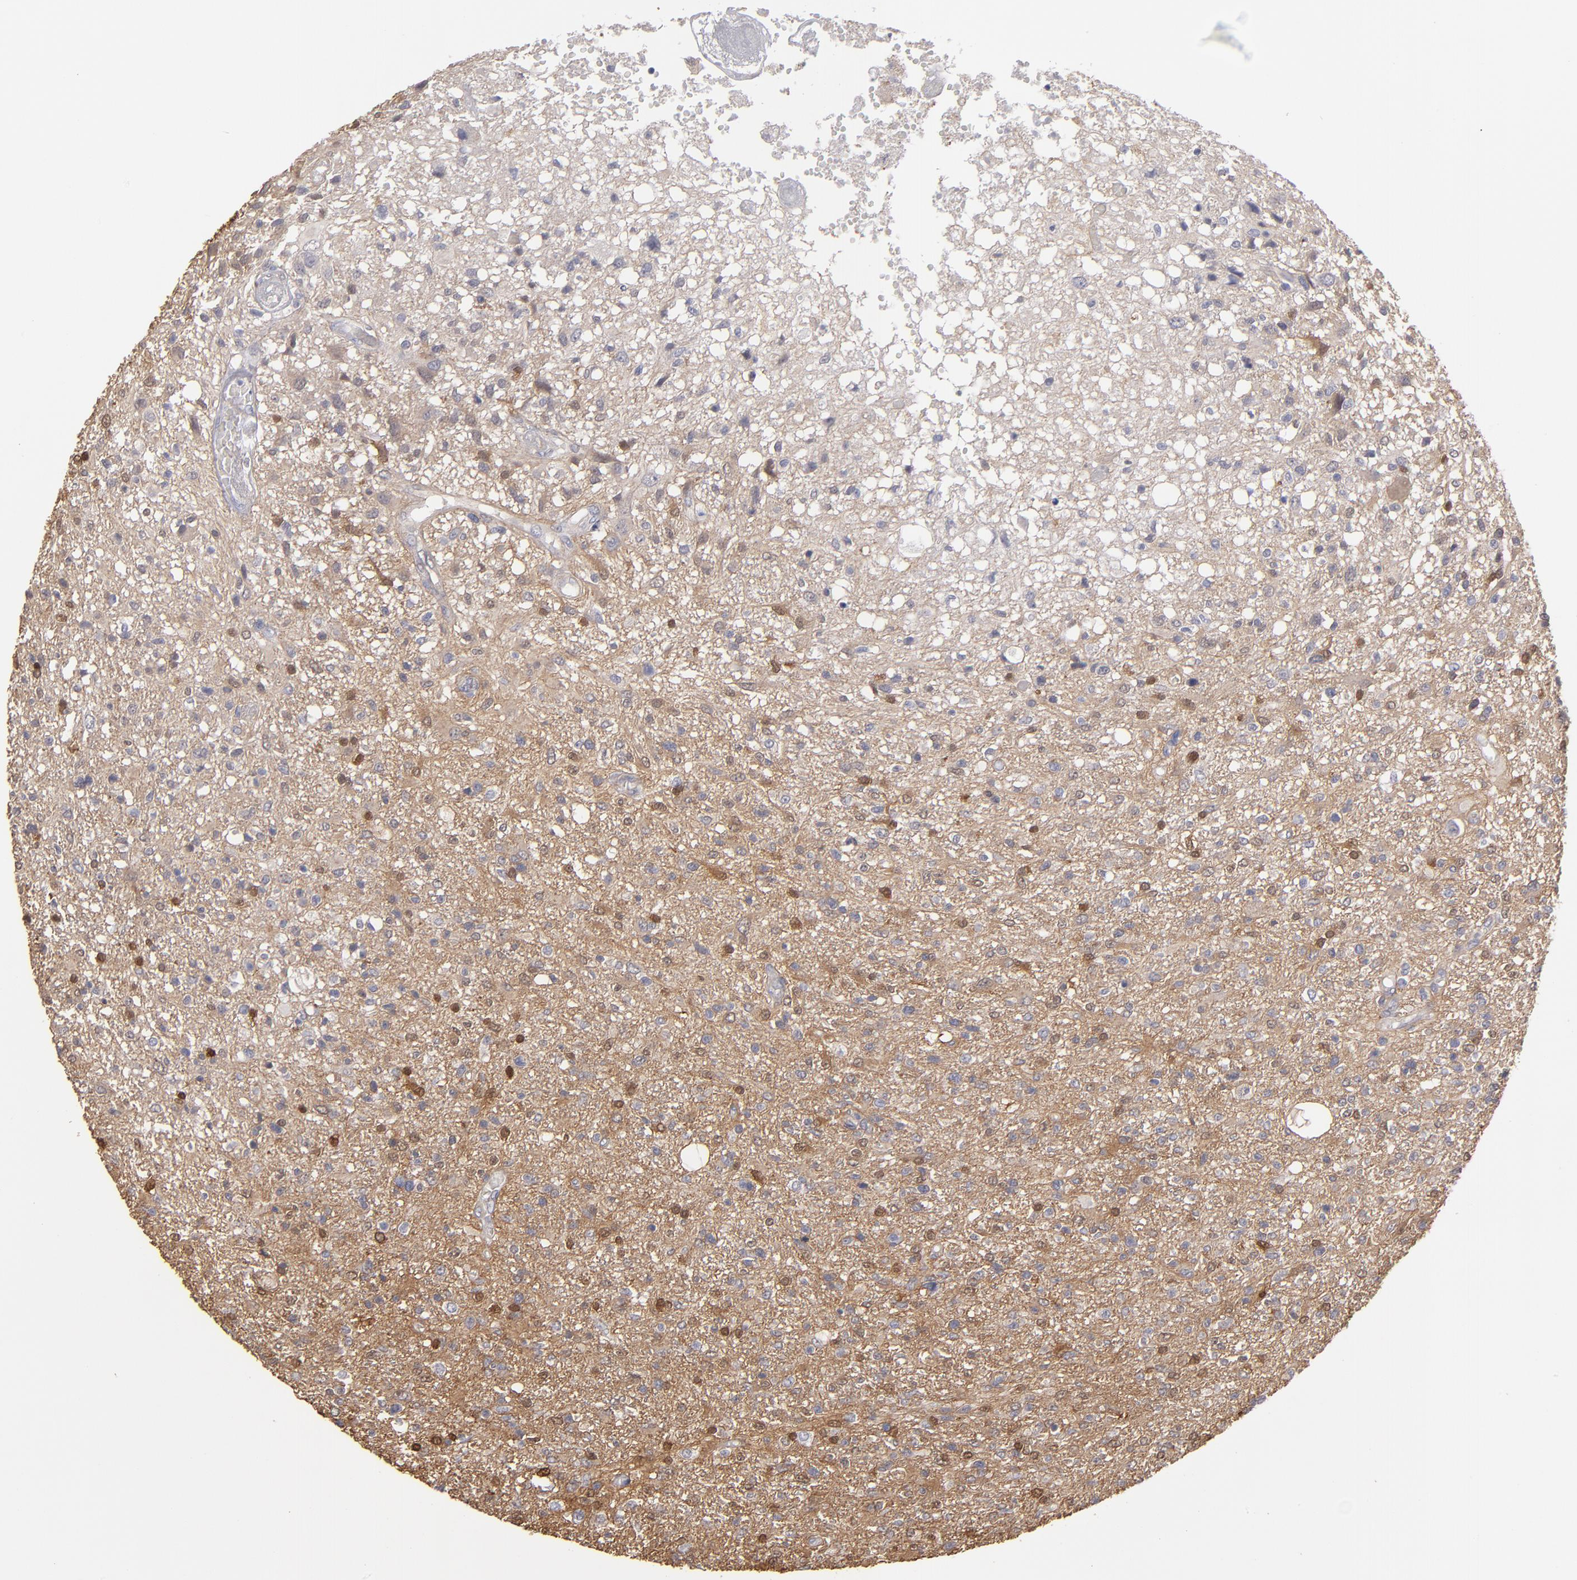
{"staining": {"intensity": "moderate", "quantity": "<25%", "location": "cytoplasmic/membranous,nuclear"}, "tissue": "glioma", "cell_type": "Tumor cells", "image_type": "cancer", "snomed": [{"axis": "morphology", "description": "Glioma, malignant, High grade"}, {"axis": "topography", "description": "Cerebral cortex"}], "caption": "Malignant glioma (high-grade) was stained to show a protein in brown. There is low levels of moderate cytoplasmic/membranous and nuclear positivity in about <25% of tumor cells. The staining was performed using DAB (3,3'-diaminobenzidine) to visualize the protein expression in brown, while the nuclei were stained in blue with hematoxylin (Magnification: 20x).", "gene": "NDRG2", "patient": {"sex": "male", "age": 76}}